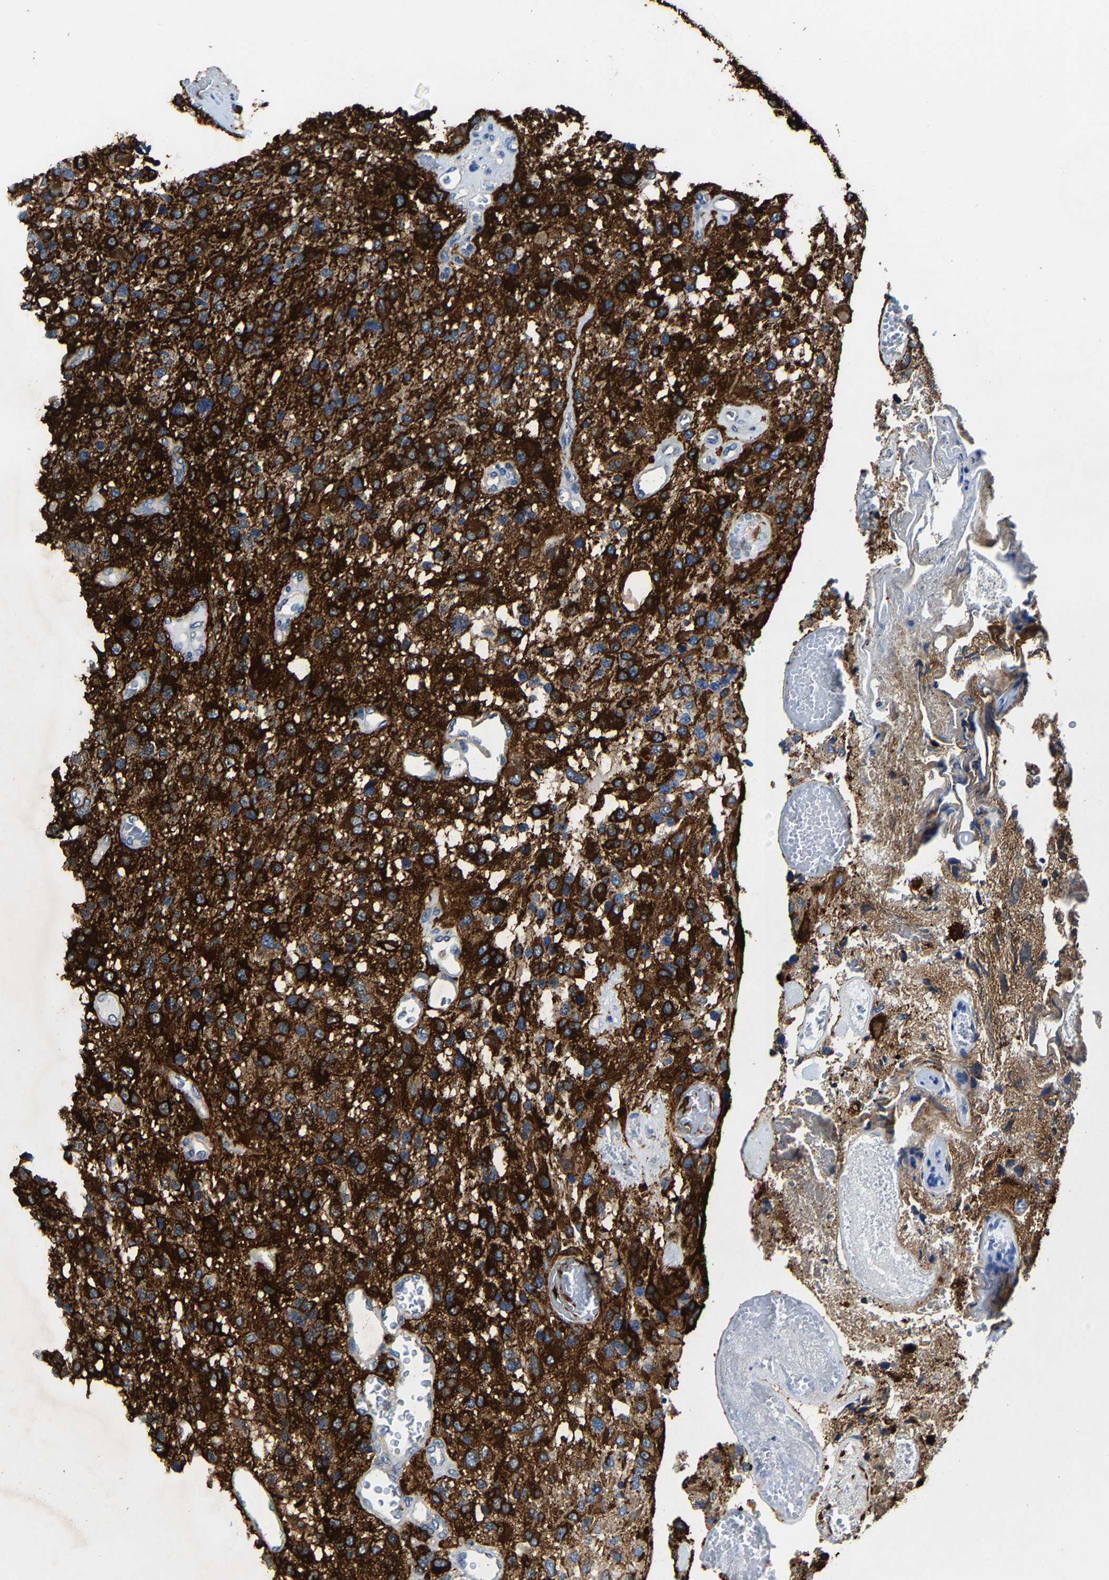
{"staining": {"intensity": "strong", "quantity": ">75%", "location": "cytoplasmic/membranous"}, "tissue": "glioma", "cell_type": "Tumor cells", "image_type": "cancer", "snomed": [{"axis": "morphology", "description": "Glioma, malignant, High grade"}, {"axis": "topography", "description": "Brain"}], "caption": "Immunohistochemistry (IHC) histopathology image of neoplastic tissue: malignant high-grade glioma stained using IHC demonstrates high levels of strong protein expression localized specifically in the cytoplasmic/membranous of tumor cells, appearing as a cytoplasmic/membranous brown color.", "gene": "AGK", "patient": {"sex": "female", "age": 58}}